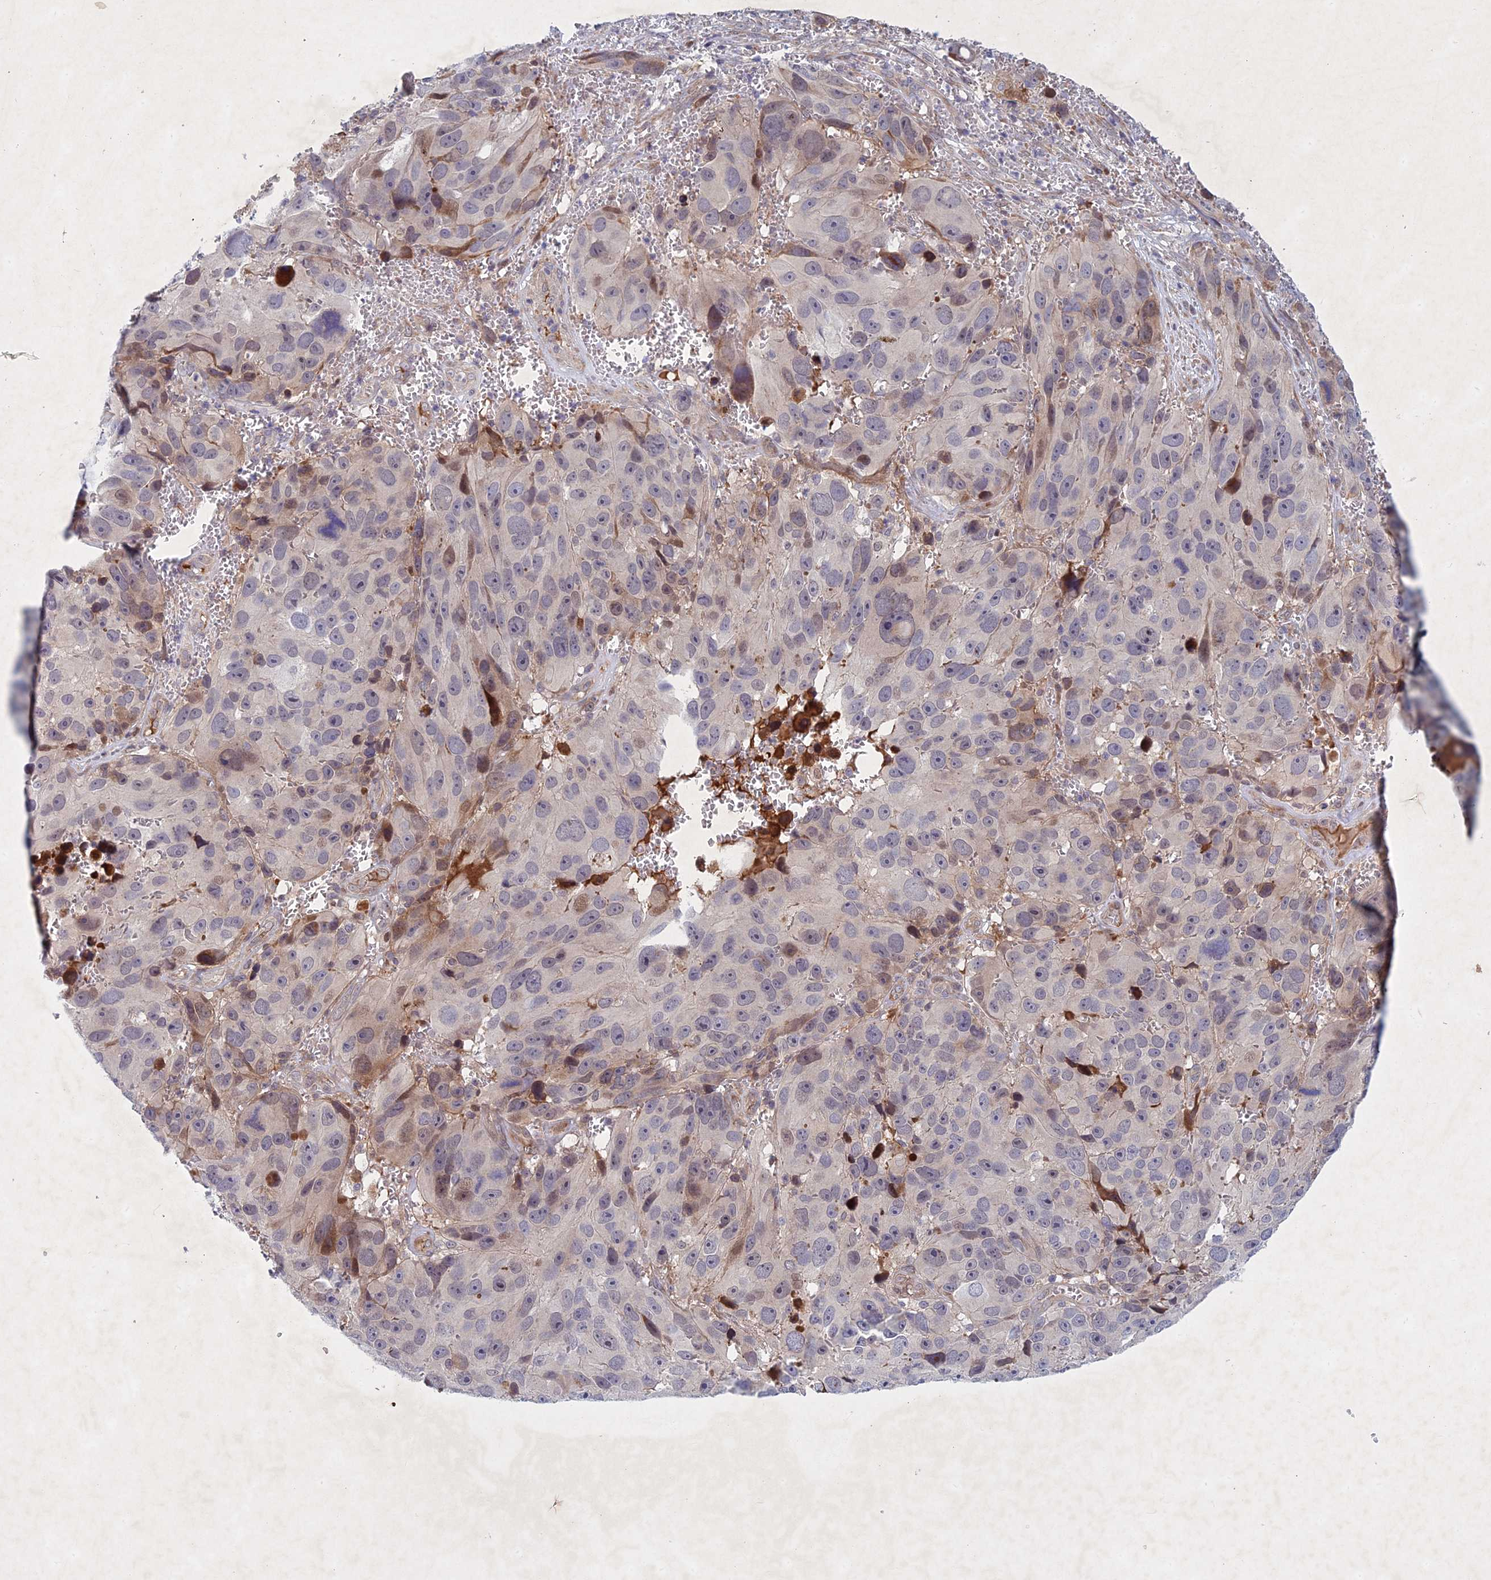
{"staining": {"intensity": "negative", "quantity": "none", "location": "none"}, "tissue": "melanoma", "cell_type": "Tumor cells", "image_type": "cancer", "snomed": [{"axis": "morphology", "description": "Malignant melanoma, NOS"}, {"axis": "topography", "description": "Skin"}], "caption": "Immunohistochemistry (IHC) of human melanoma demonstrates no staining in tumor cells. (DAB IHC with hematoxylin counter stain).", "gene": "PTHLH", "patient": {"sex": "male", "age": 84}}